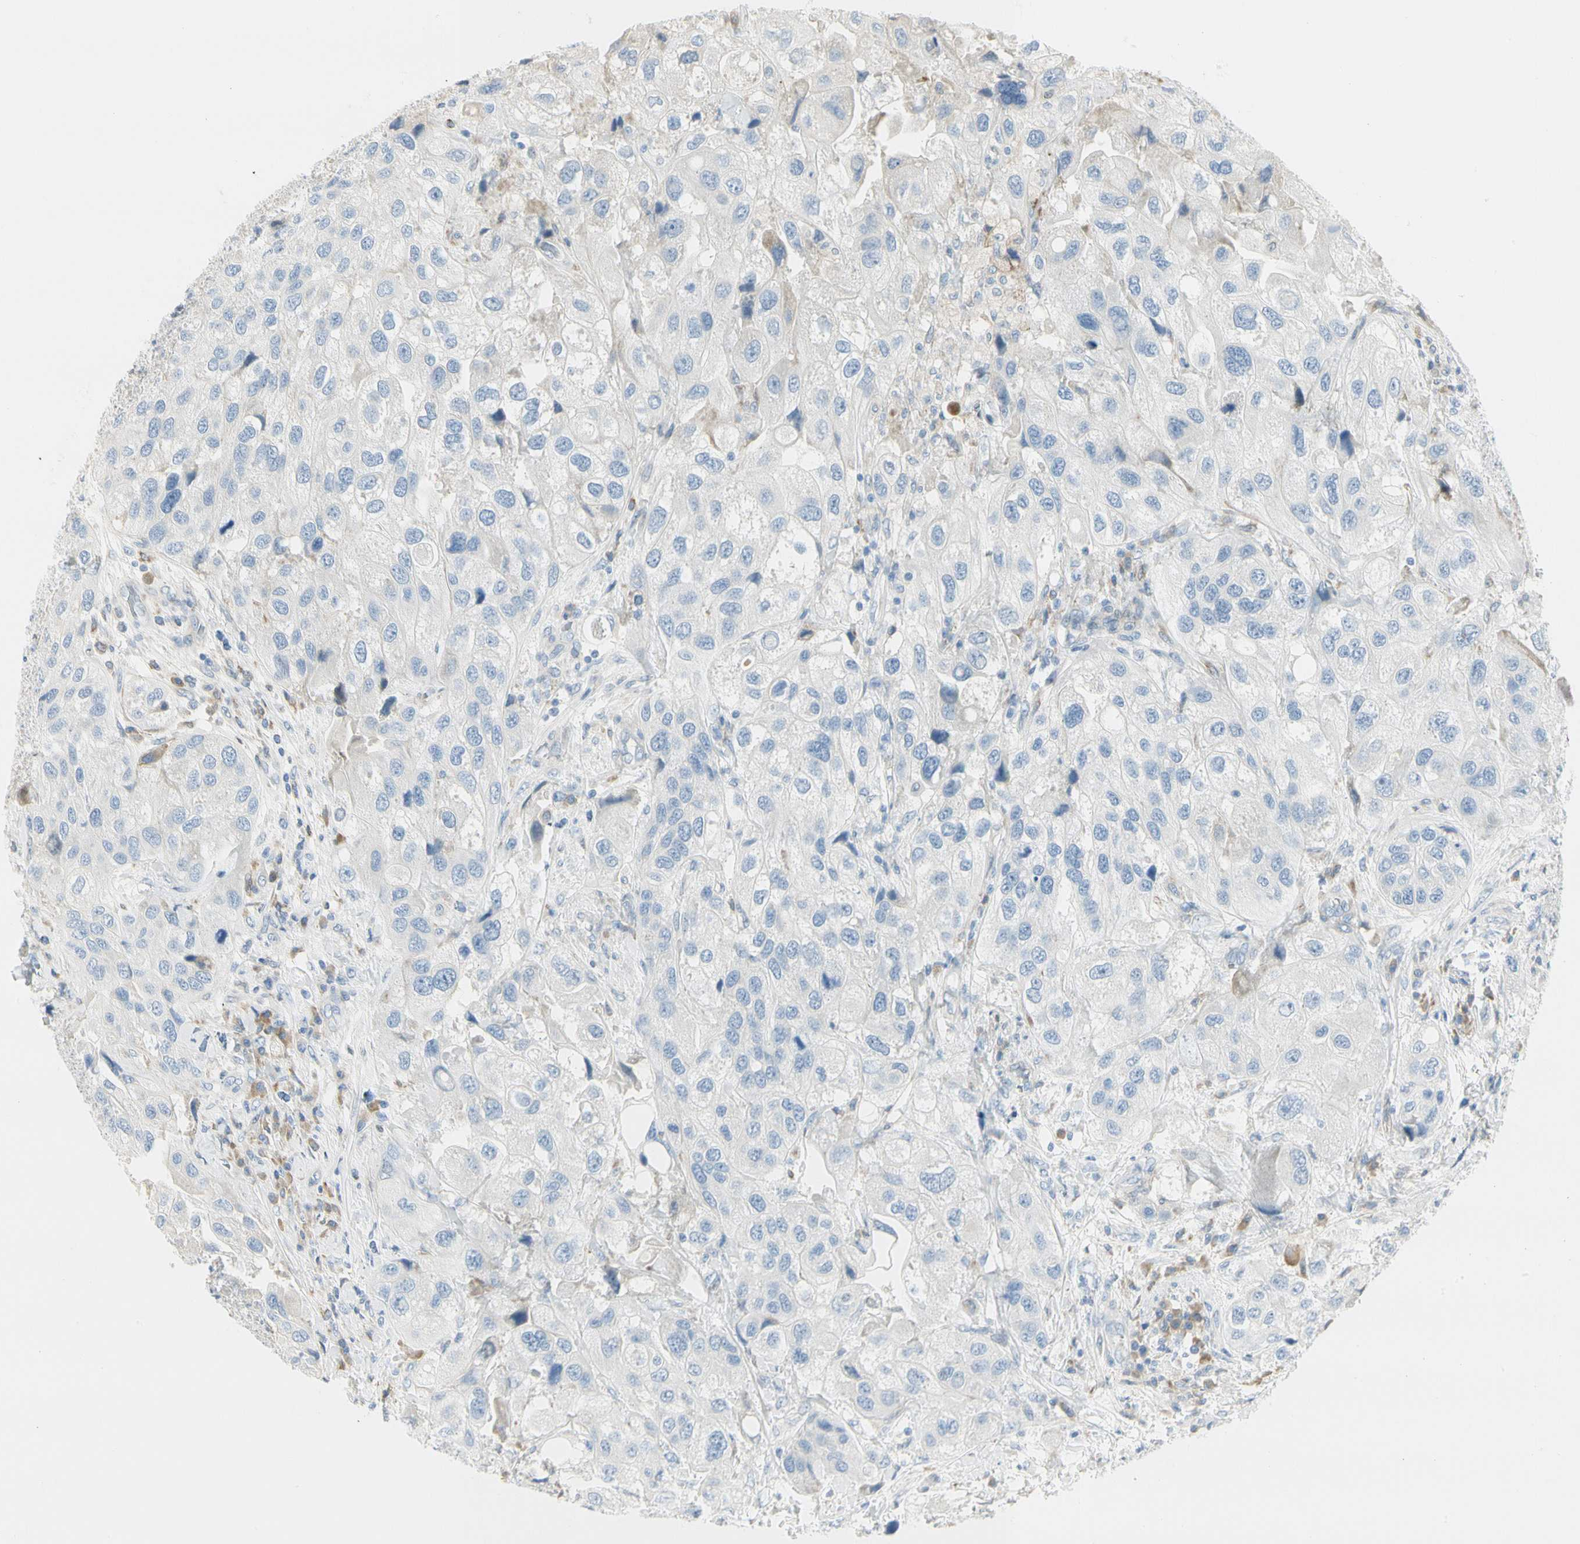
{"staining": {"intensity": "negative", "quantity": "none", "location": "none"}, "tissue": "urothelial cancer", "cell_type": "Tumor cells", "image_type": "cancer", "snomed": [{"axis": "morphology", "description": "Urothelial carcinoma, High grade"}, {"axis": "topography", "description": "Urinary bladder"}], "caption": "Image shows no significant protein expression in tumor cells of urothelial cancer.", "gene": "TNFSF11", "patient": {"sex": "female", "age": 64}}